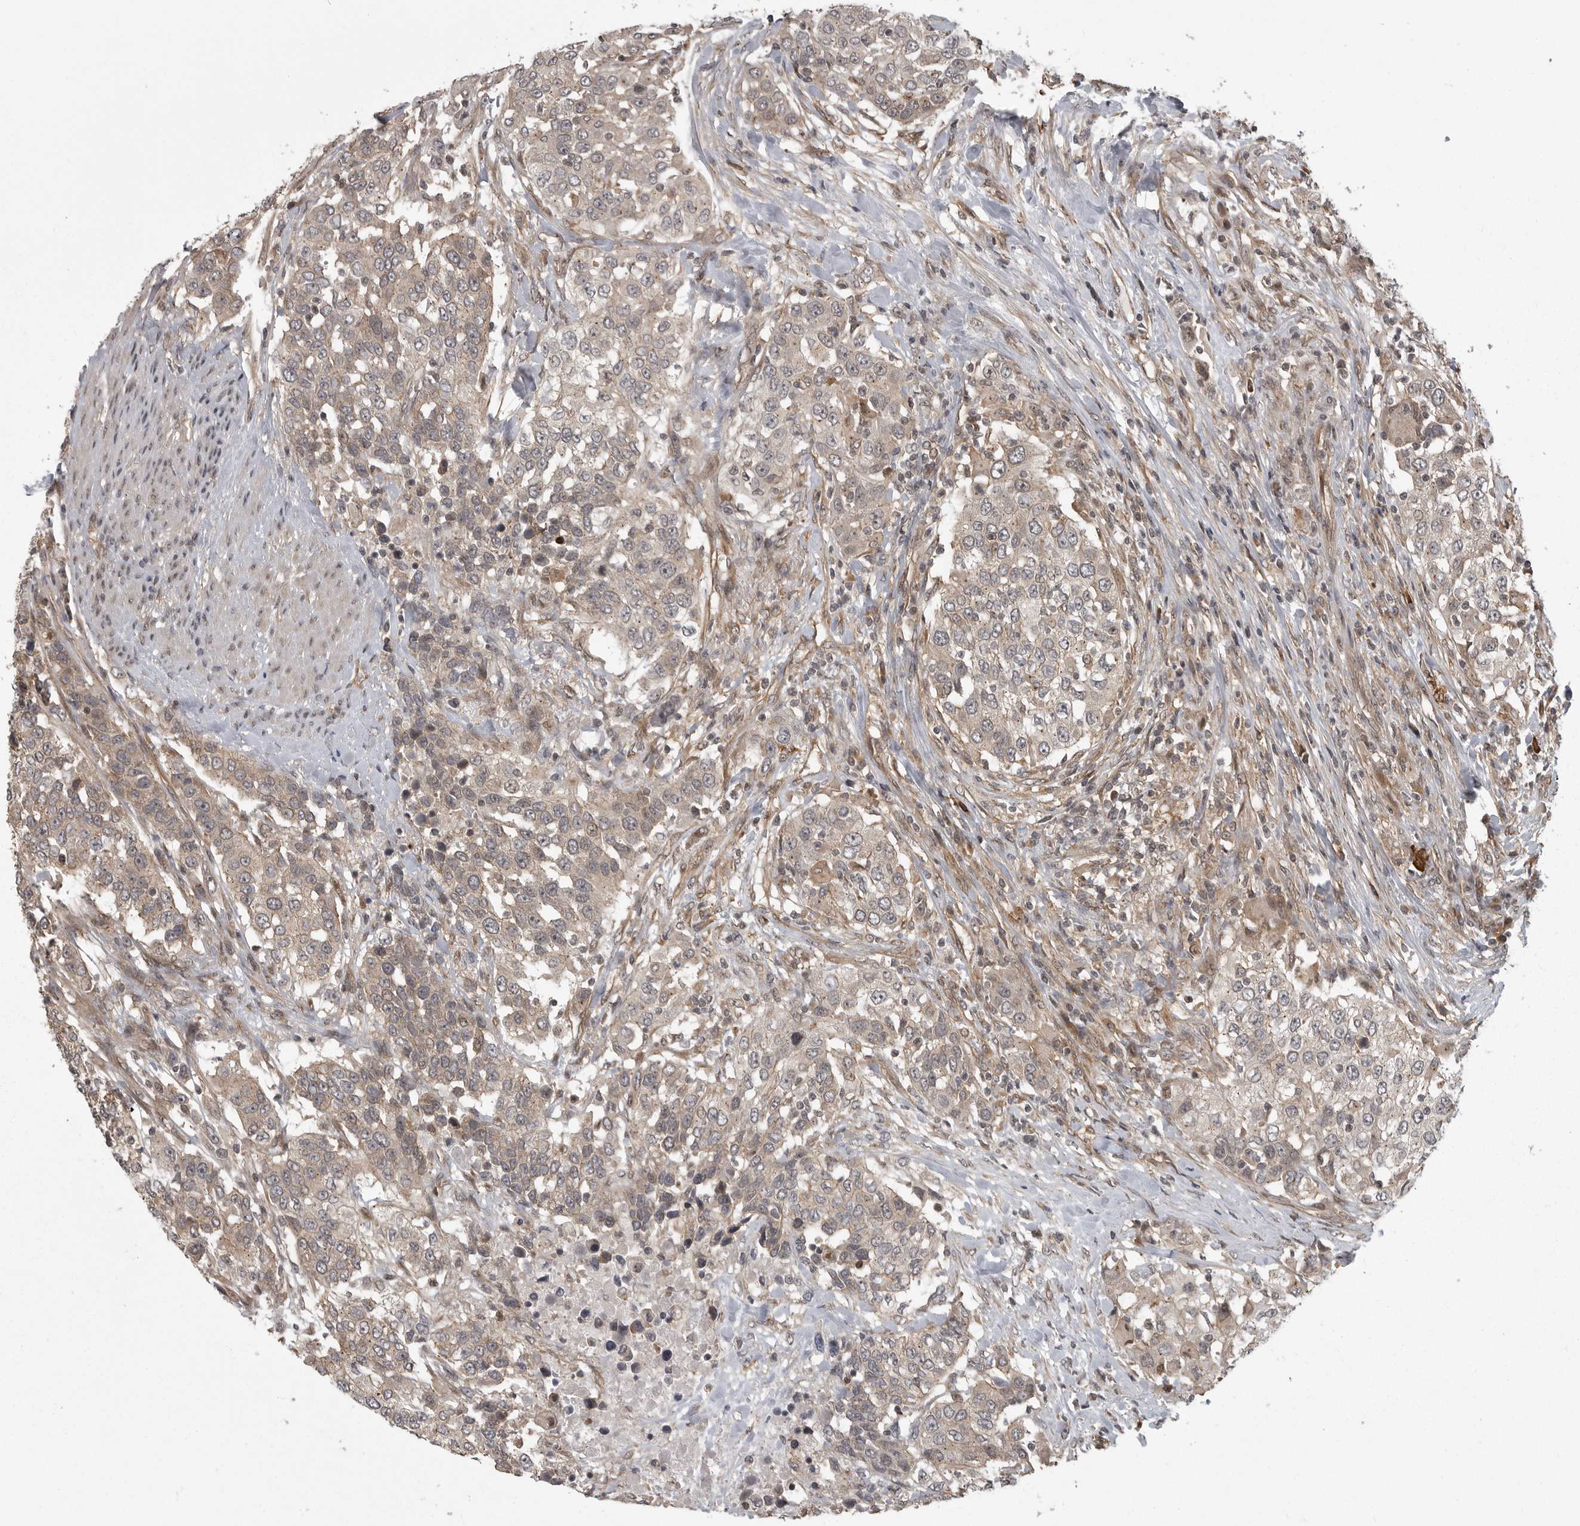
{"staining": {"intensity": "negative", "quantity": "none", "location": "none"}, "tissue": "urothelial cancer", "cell_type": "Tumor cells", "image_type": "cancer", "snomed": [{"axis": "morphology", "description": "Urothelial carcinoma, High grade"}, {"axis": "topography", "description": "Urinary bladder"}], "caption": "This is a micrograph of IHC staining of urothelial cancer, which shows no staining in tumor cells. Brightfield microscopy of IHC stained with DAB (brown) and hematoxylin (blue), captured at high magnification.", "gene": "DNAJC8", "patient": {"sex": "female", "age": 80}}